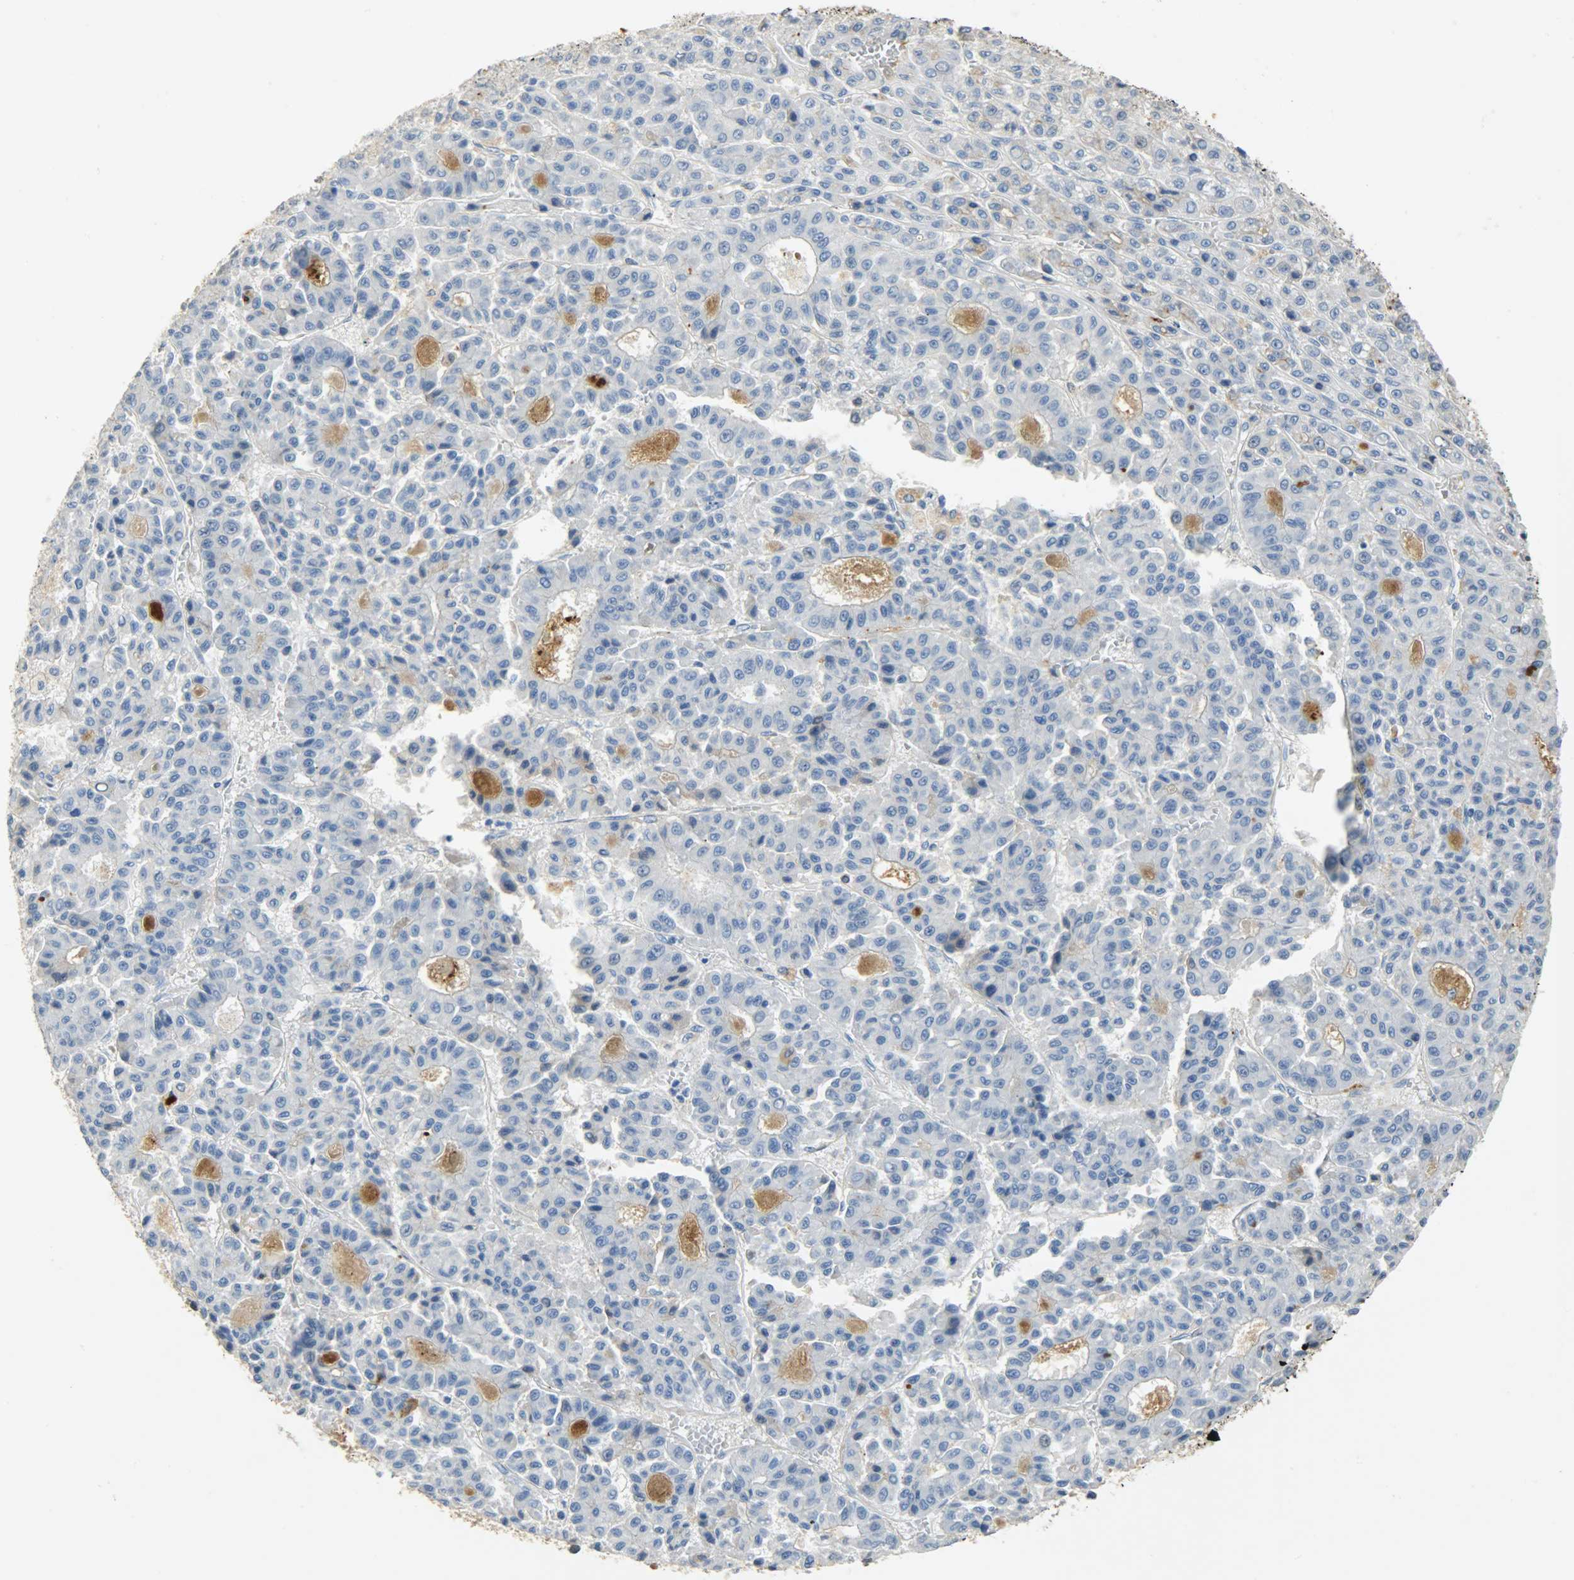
{"staining": {"intensity": "negative", "quantity": "none", "location": "none"}, "tissue": "liver cancer", "cell_type": "Tumor cells", "image_type": "cancer", "snomed": [{"axis": "morphology", "description": "Carcinoma, Hepatocellular, NOS"}, {"axis": "topography", "description": "Liver"}], "caption": "Tumor cells show no significant protein positivity in liver cancer.", "gene": "CRP", "patient": {"sex": "male", "age": 70}}